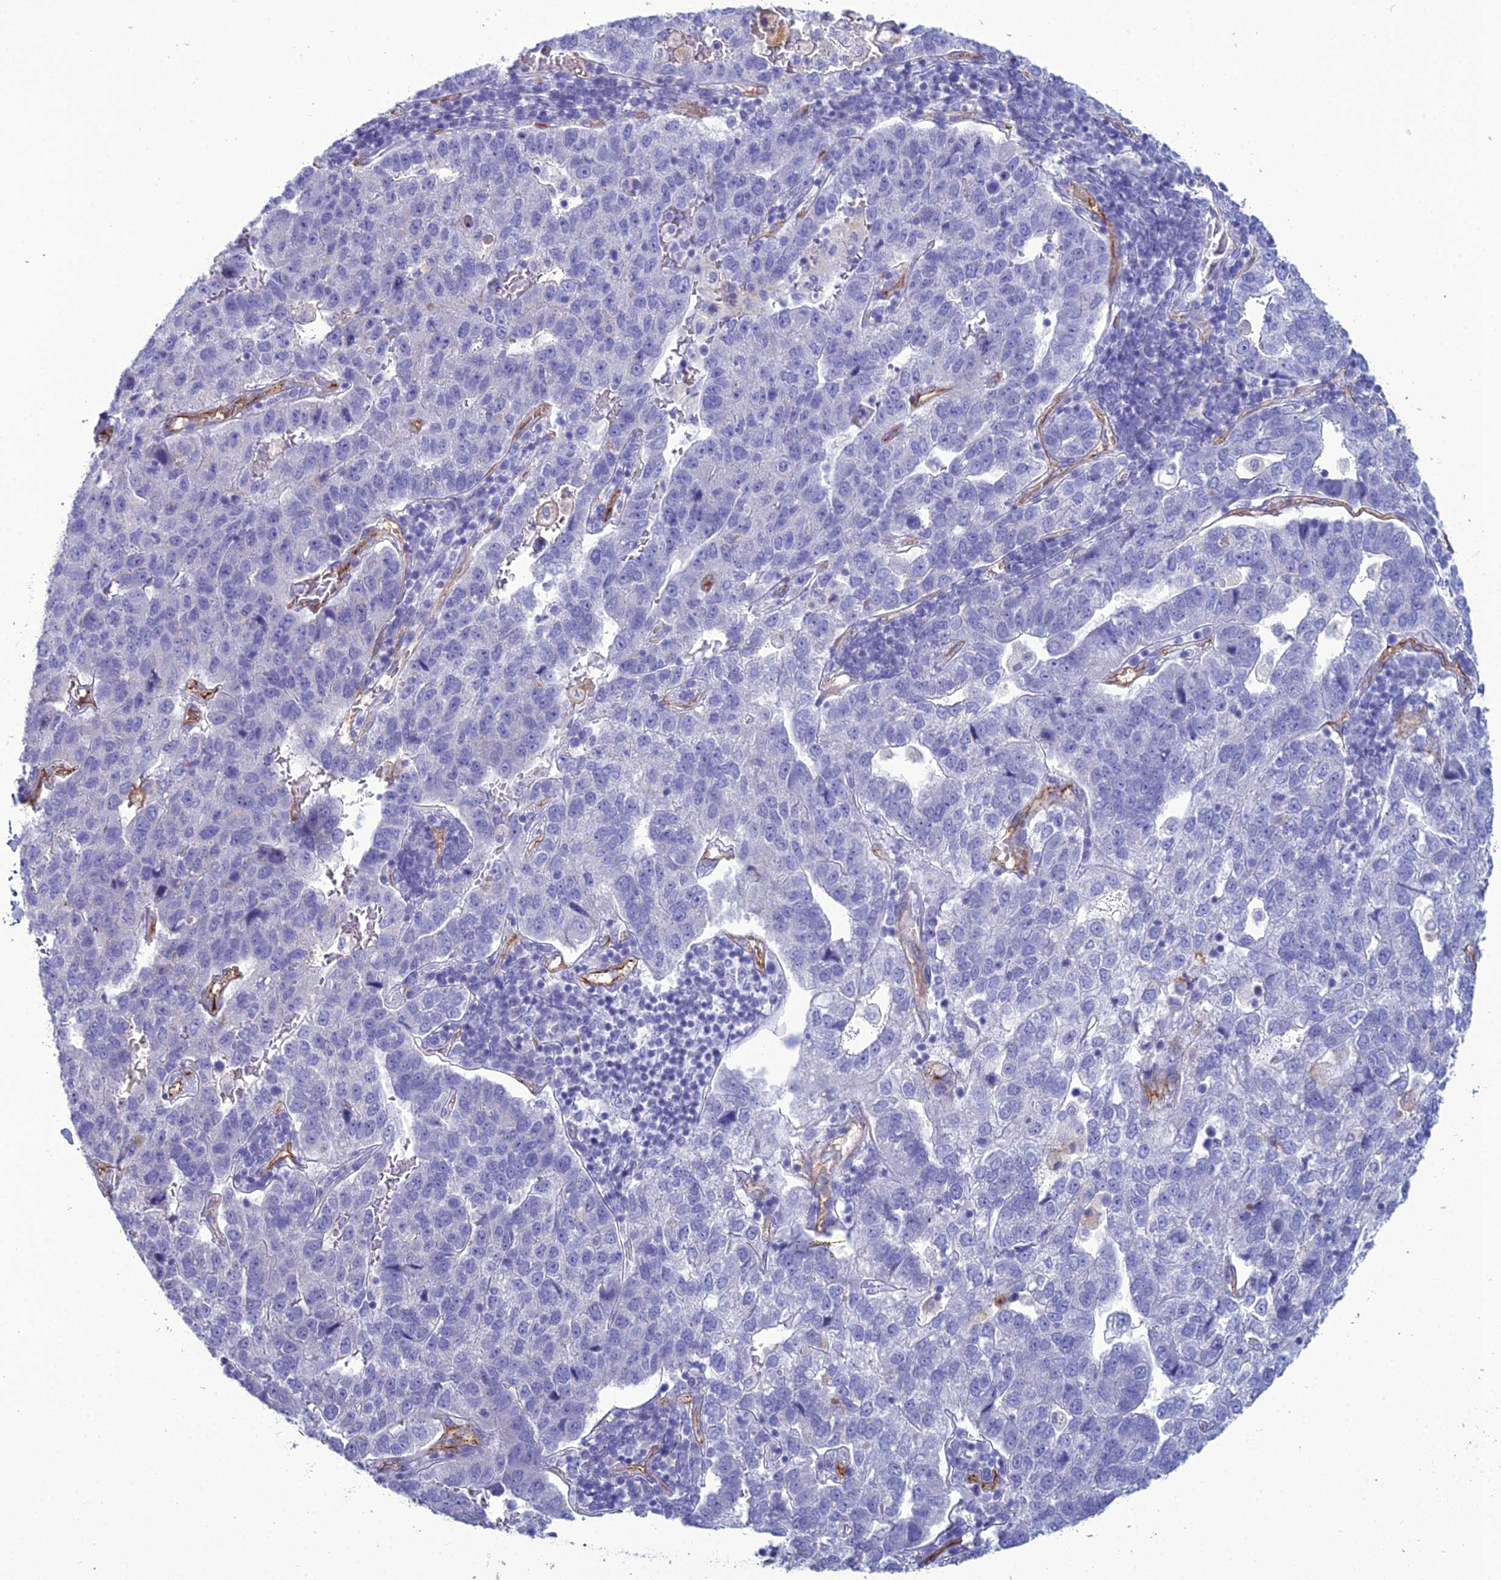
{"staining": {"intensity": "negative", "quantity": "none", "location": "none"}, "tissue": "pancreatic cancer", "cell_type": "Tumor cells", "image_type": "cancer", "snomed": [{"axis": "morphology", "description": "Adenocarcinoma, NOS"}, {"axis": "topography", "description": "Pancreas"}], "caption": "This is an immunohistochemistry (IHC) micrograph of human pancreatic cancer (adenocarcinoma). There is no positivity in tumor cells.", "gene": "ACE", "patient": {"sex": "female", "age": 61}}